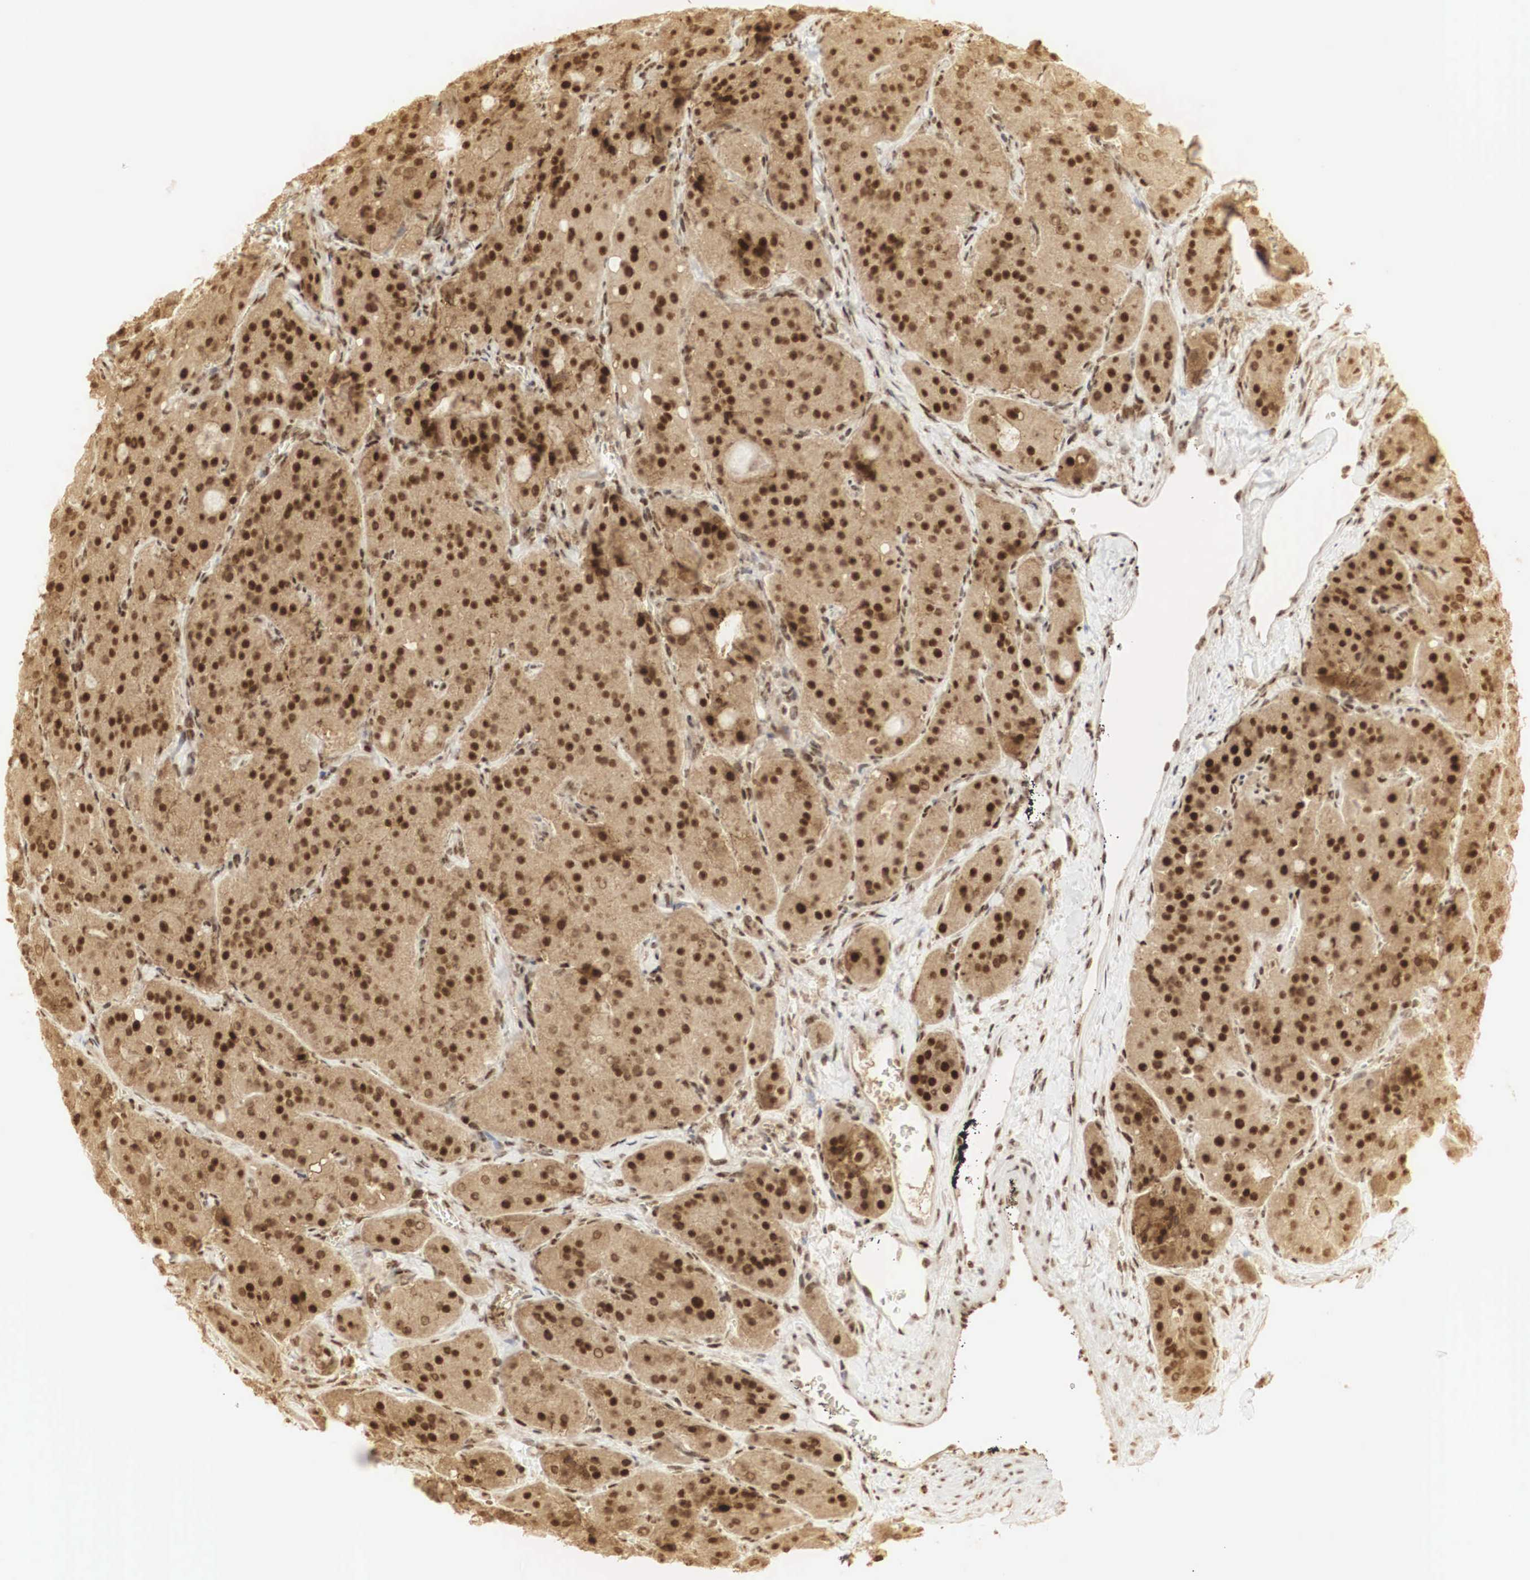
{"staining": {"intensity": "moderate", "quantity": ">75%", "location": "cytoplasmic/membranous,nuclear"}, "tissue": "thyroid cancer", "cell_type": "Tumor cells", "image_type": "cancer", "snomed": [{"axis": "morphology", "description": "Carcinoma, NOS"}, {"axis": "topography", "description": "Thyroid gland"}], "caption": "Thyroid carcinoma stained for a protein (brown) shows moderate cytoplasmic/membranous and nuclear positive expression in about >75% of tumor cells.", "gene": "RNF113A", "patient": {"sex": "male", "age": 76}}